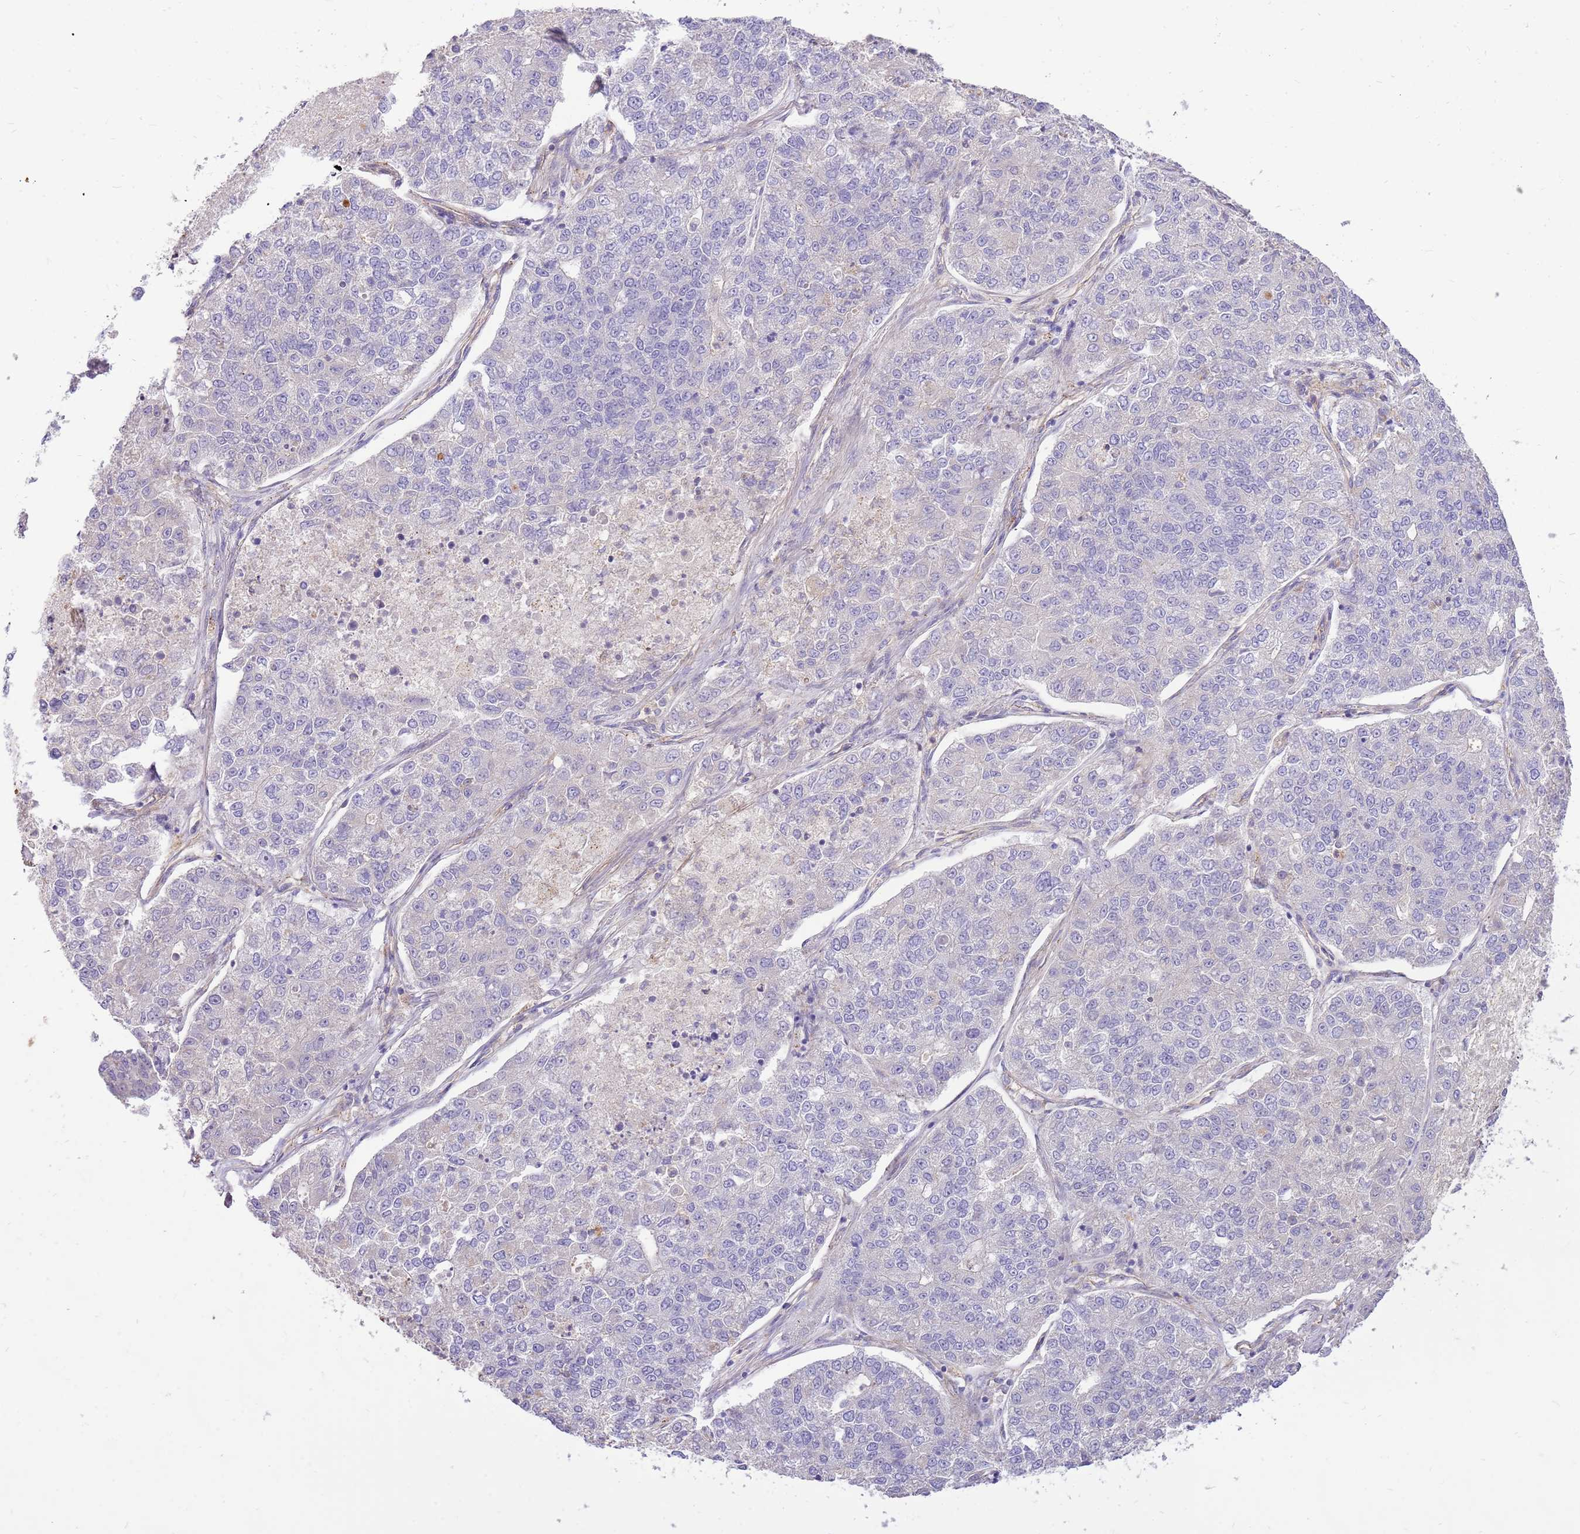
{"staining": {"intensity": "negative", "quantity": "none", "location": "none"}, "tissue": "lung cancer", "cell_type": "Tumor cells", "image_type": "cancer", "snomed": [{"axis": "morphology", "description": "Adenocarcinoma, NOS"}, {"axis": "topography", "description": "Lung"}], "caption": "High power microscopy micrograph of an immunohistochemistry micrograph of lung cancer (adenocarcinoma), revealing no significant positivity in tumor cells. (Stains: DAB immunohistochemistry with hematoxylin counter stain, Microscopy: brightfield microscopy at high magnification).", "gene": "NTN4", "patient": {"sex": "male", "age": 49}}